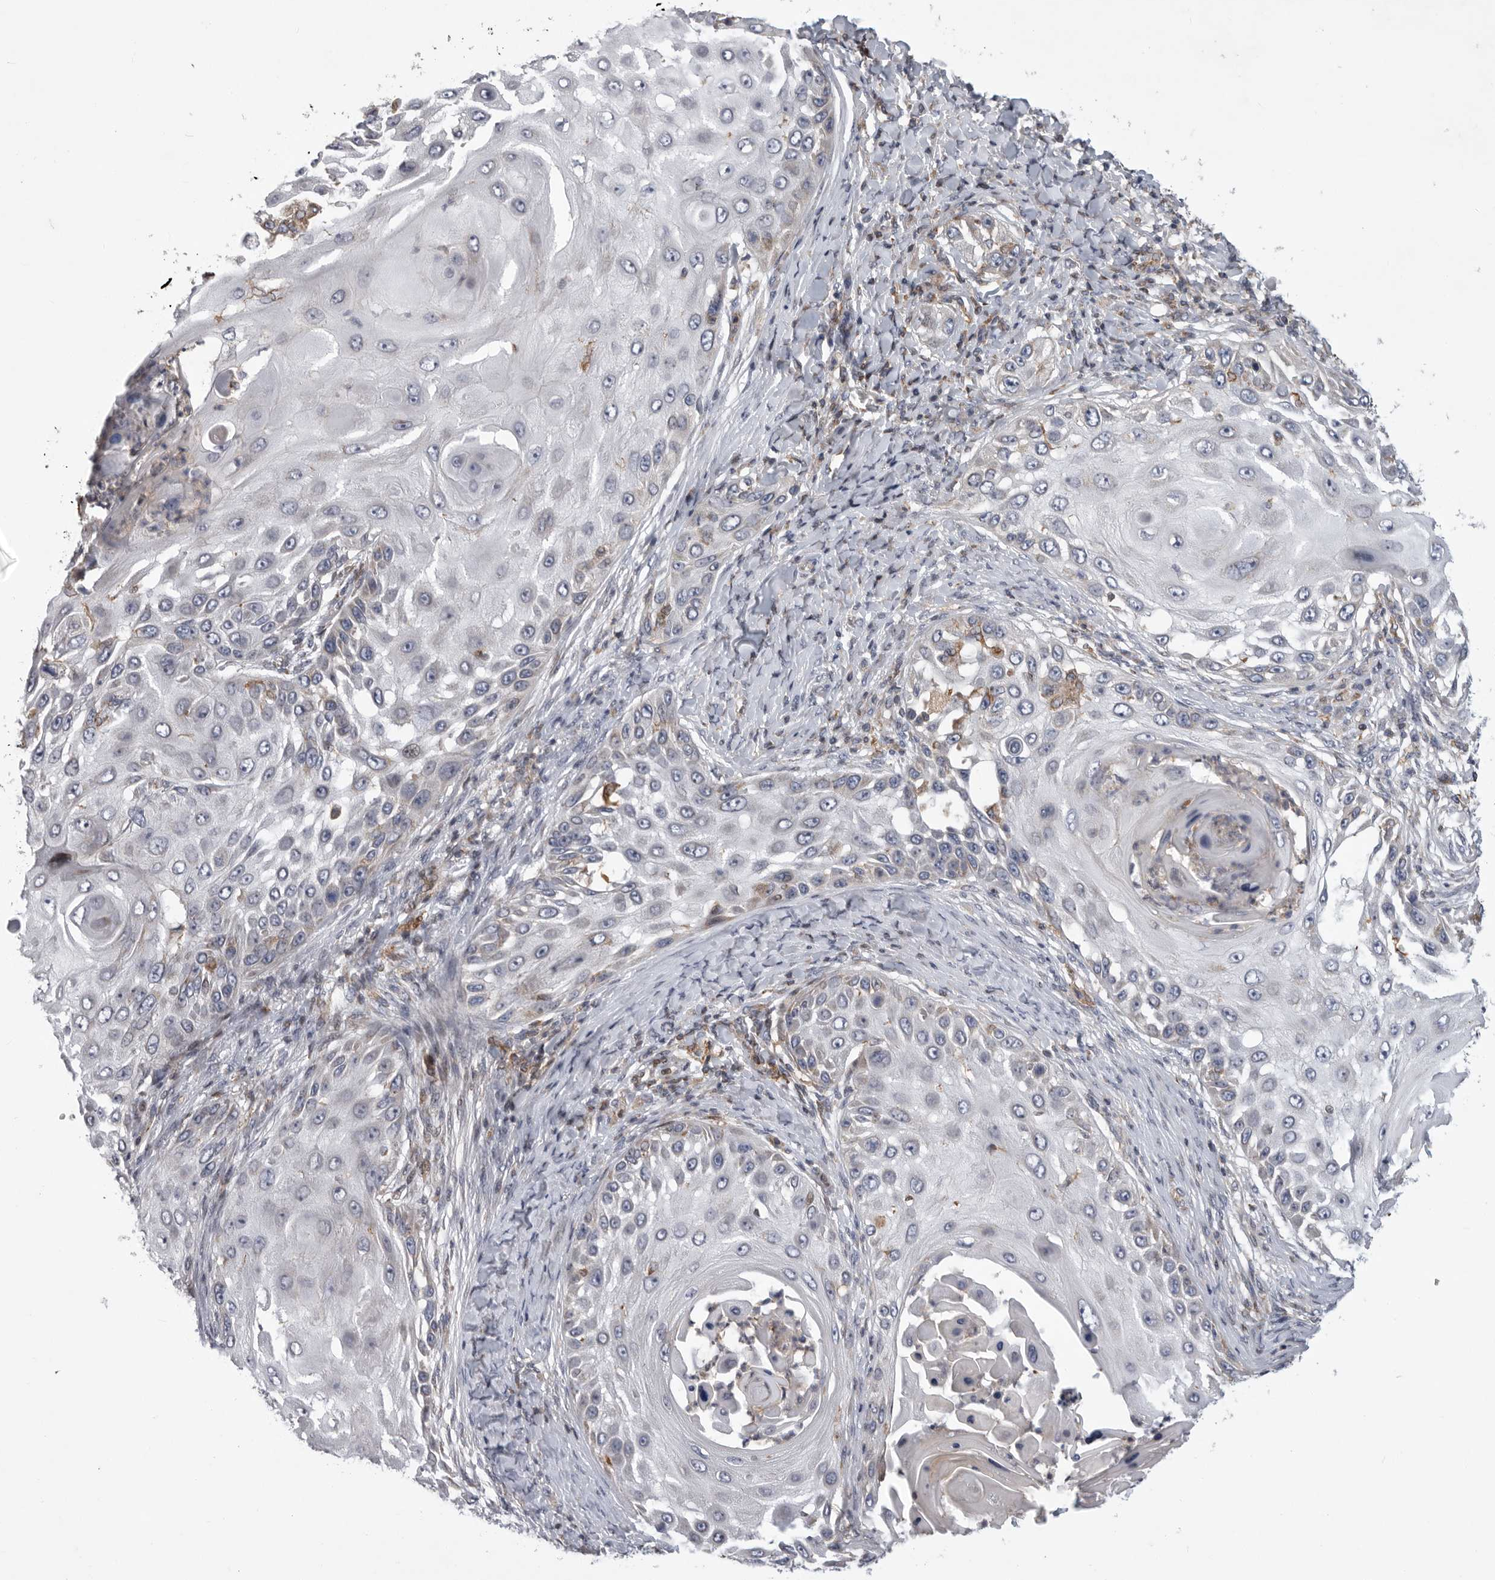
{"staining": {"intensity": "negative", "quantity": "none", "location": "none"}, "tissue": "skin cancer", "cell_type": "Tumor cells", "image_type": "cancer", "snomed": [{"axis": "morphology", "description": "Squamous cell carcinoma, NOS"}, {"axis": "topography", "description": "Skin"}], "caption": "Immunohistochemical staining of human skin cancer (squamous cell carcinoma) displays no significant positivity in tumor cells.", "gene": "MPZL1", "patient": {"sex": "female", "age": 44}}